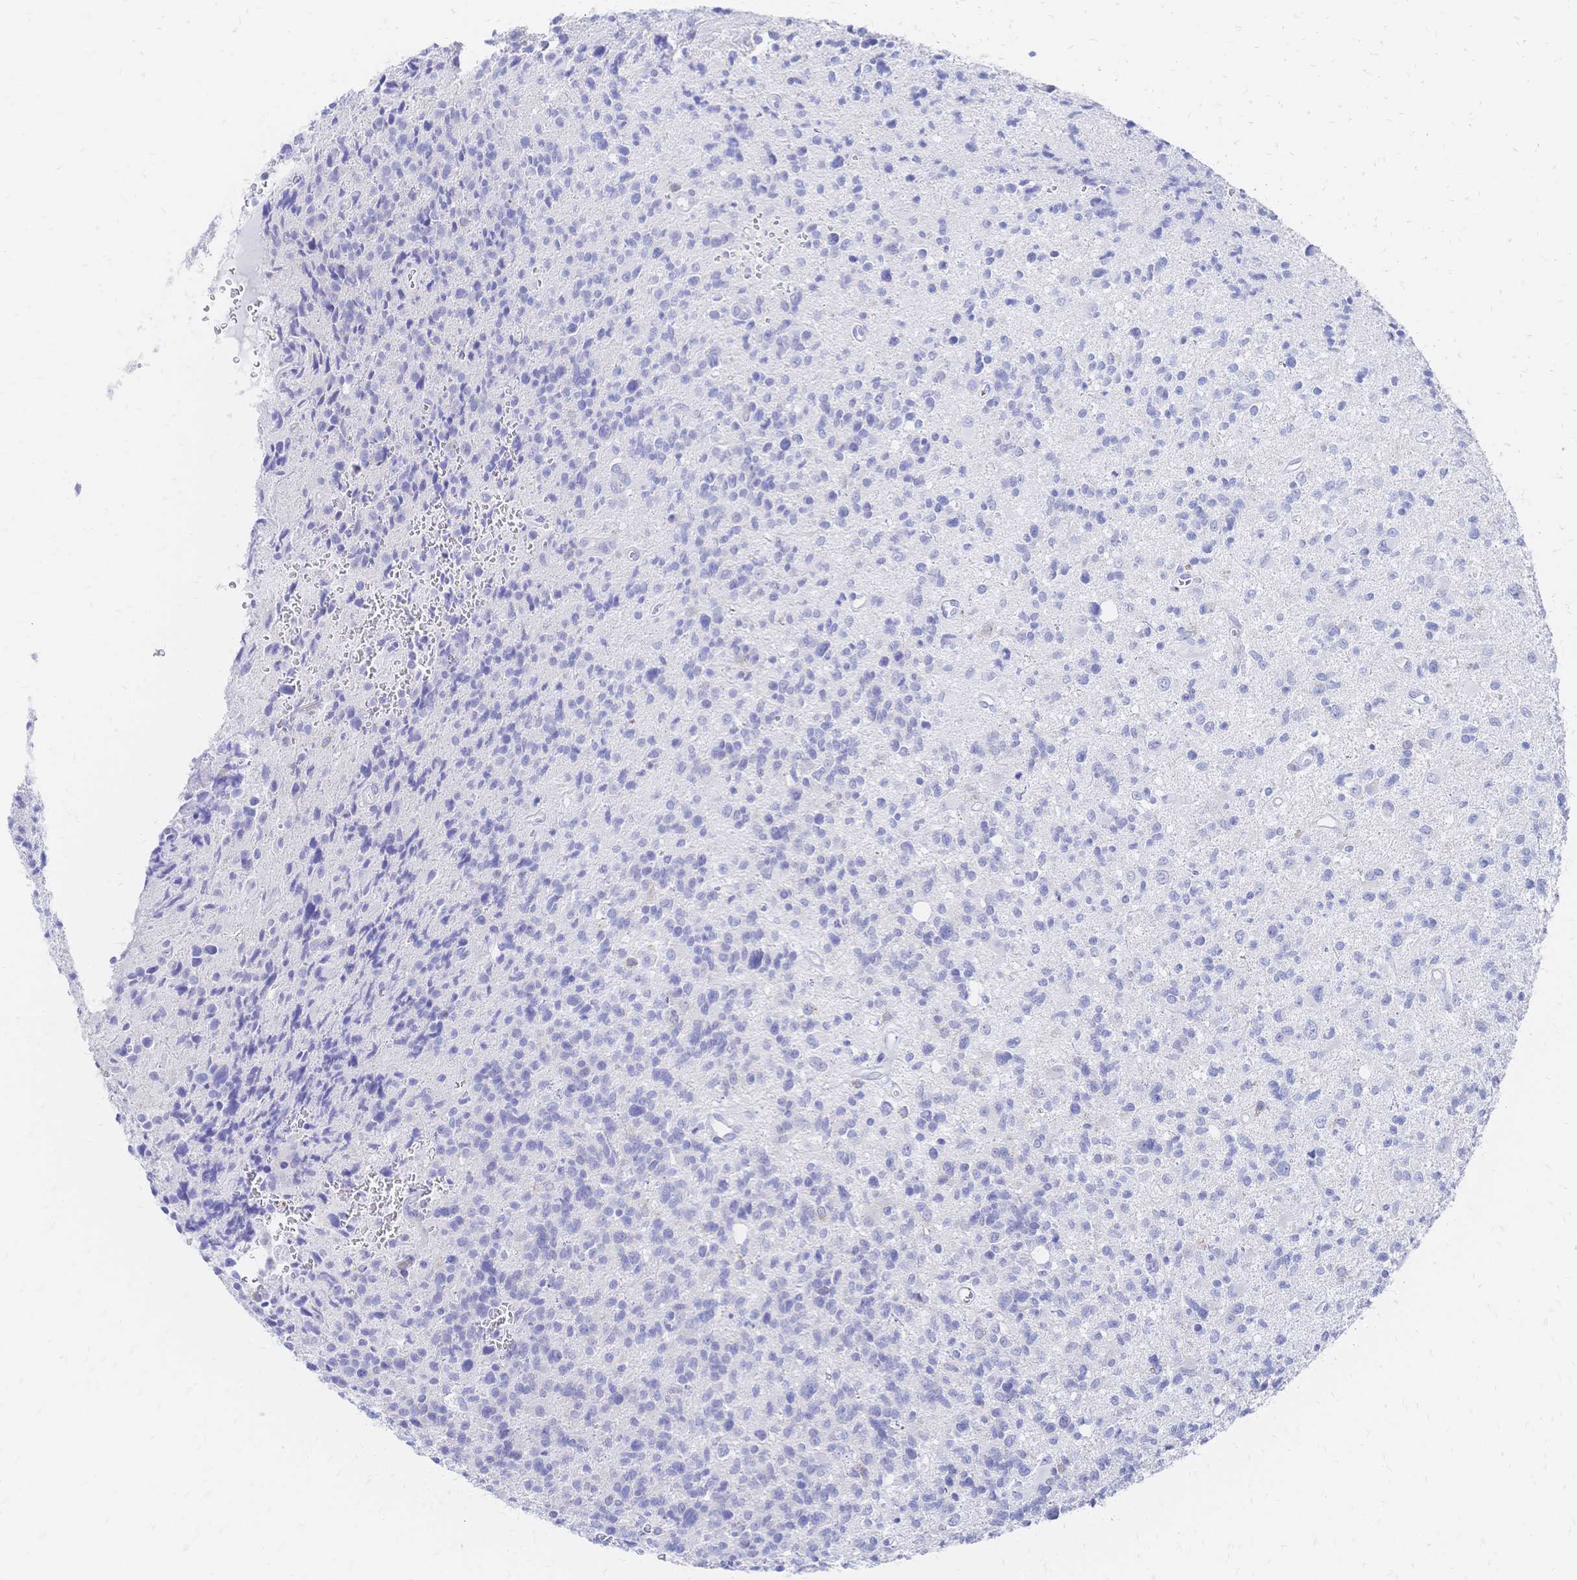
{"staining": {"intensity": "negative", "quantity": "none", "location": "none"}, "tissue": "glioma", "cell_type": "Tumor cells", "image_type": "cancer", "snomed": [{"axis": "morphology", "description": "Glioma, malignant, High grade"}, {"axis": "topography", "description": "Brain"}], "caption": "Glioma was stained to show a protein in brown. There is no significant staining in tumor cells. The staining was performed using DAB (3,3'-diaminobenzidine) to visualize the protein expression in brown, while the nuclei were stained in blue with hematoxylin (Magnification: 20x).", "gene": "SLC5A1", "patient": {"sex": "male", "age": 29}}